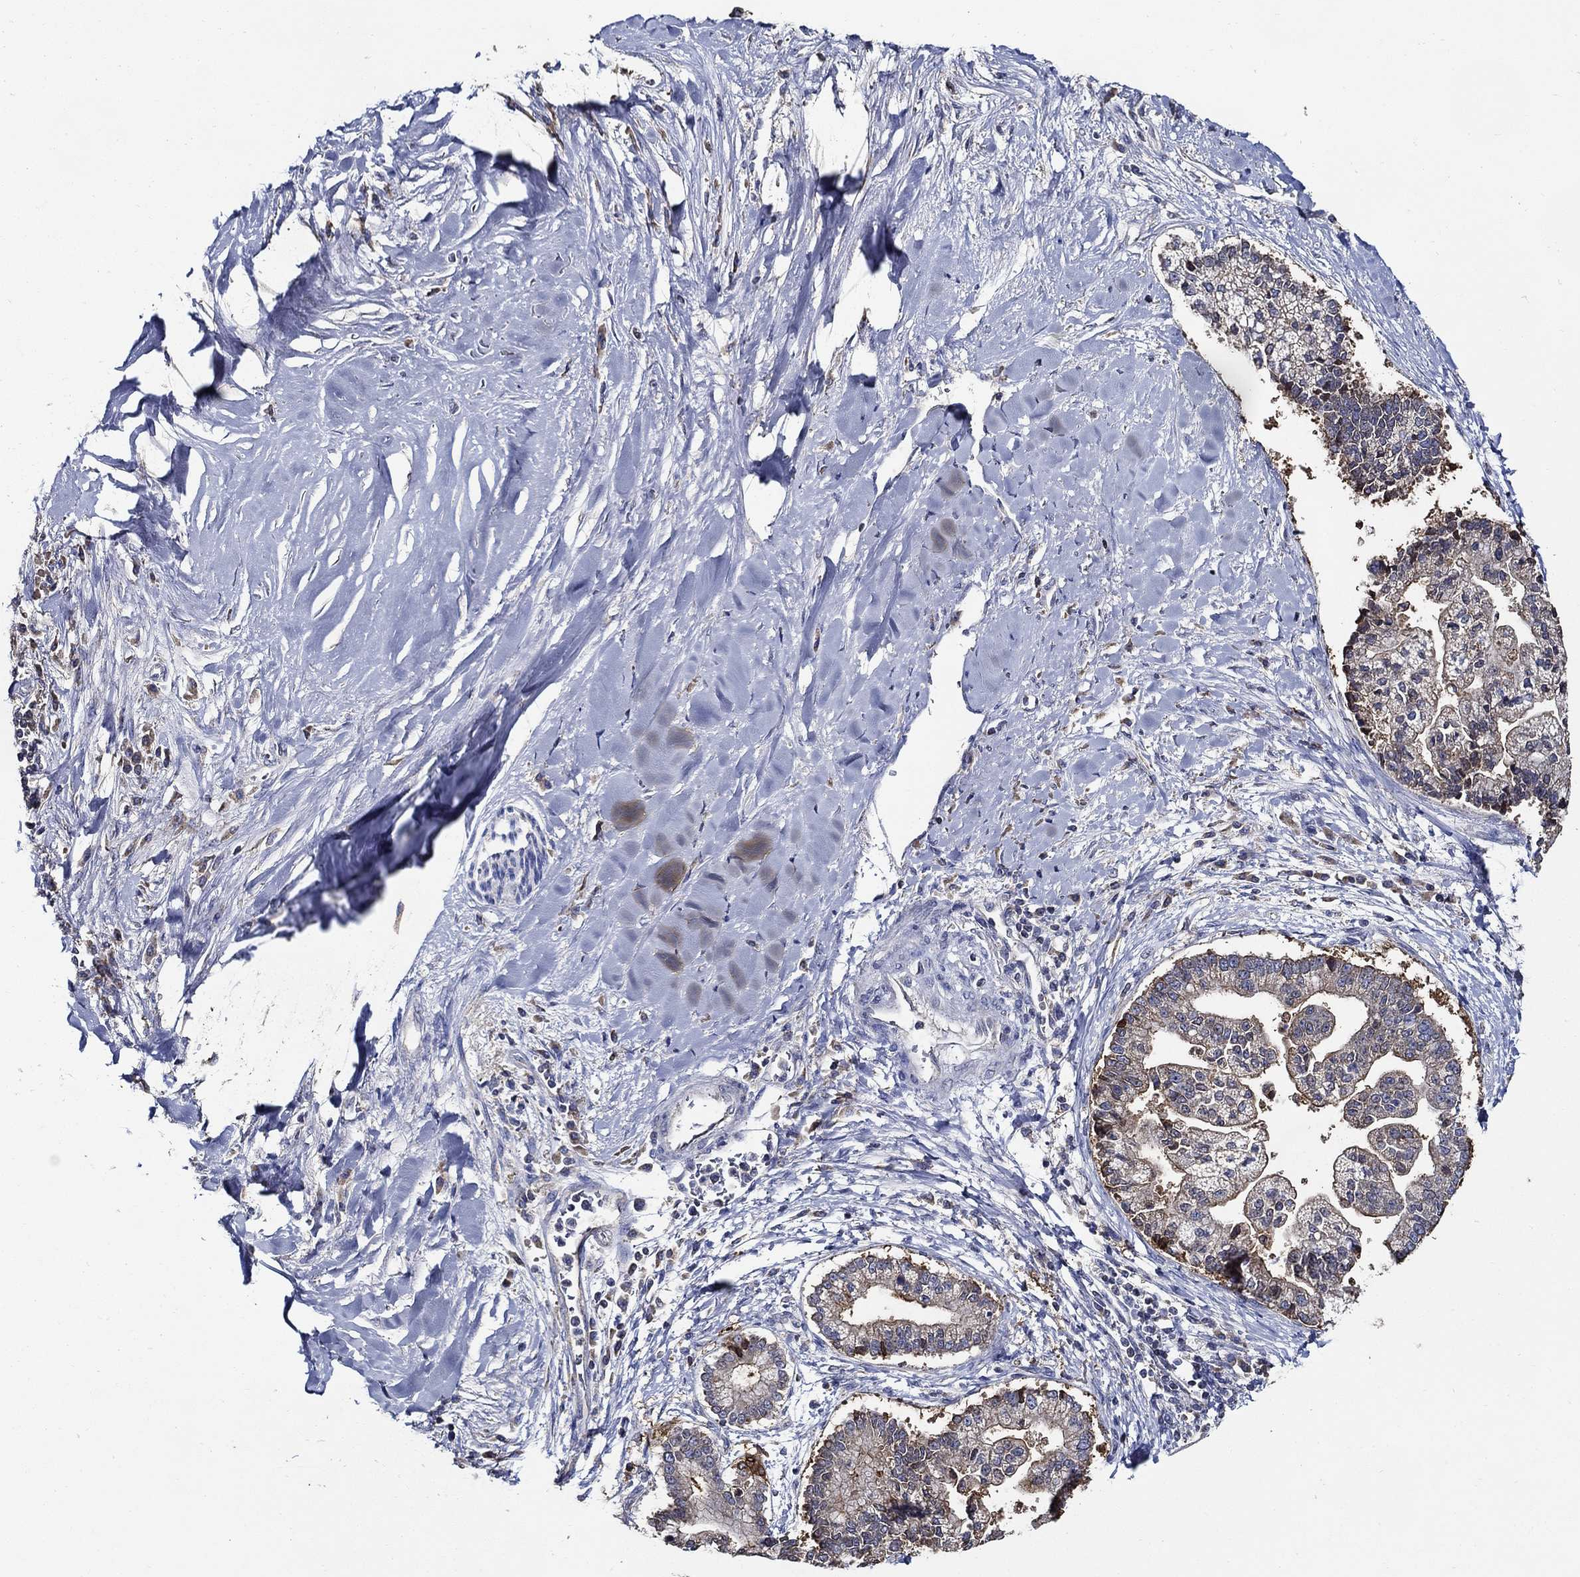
{"staining": {"intensity": "moderate", "quantity": "<25%", "location": "cytoplasmic/membranous"}, "tissue": "liver cancer", "cell_type": "Tumor cells", "image_type": "cancer", "snomed": [{"axis": "morphology", "description": "Cholangiocarcinoma"}, {"axis": "topography", "description": "Liver"}], "caption": "DAB immunohistochemical staining of liver cancer (cholangiocarcinoma) displays moderate cytoplasmic/membranous protein staining in about <25% of tumor cells.", "gene": "WDR53", "patient": {"sex": "male", "age": 50}}